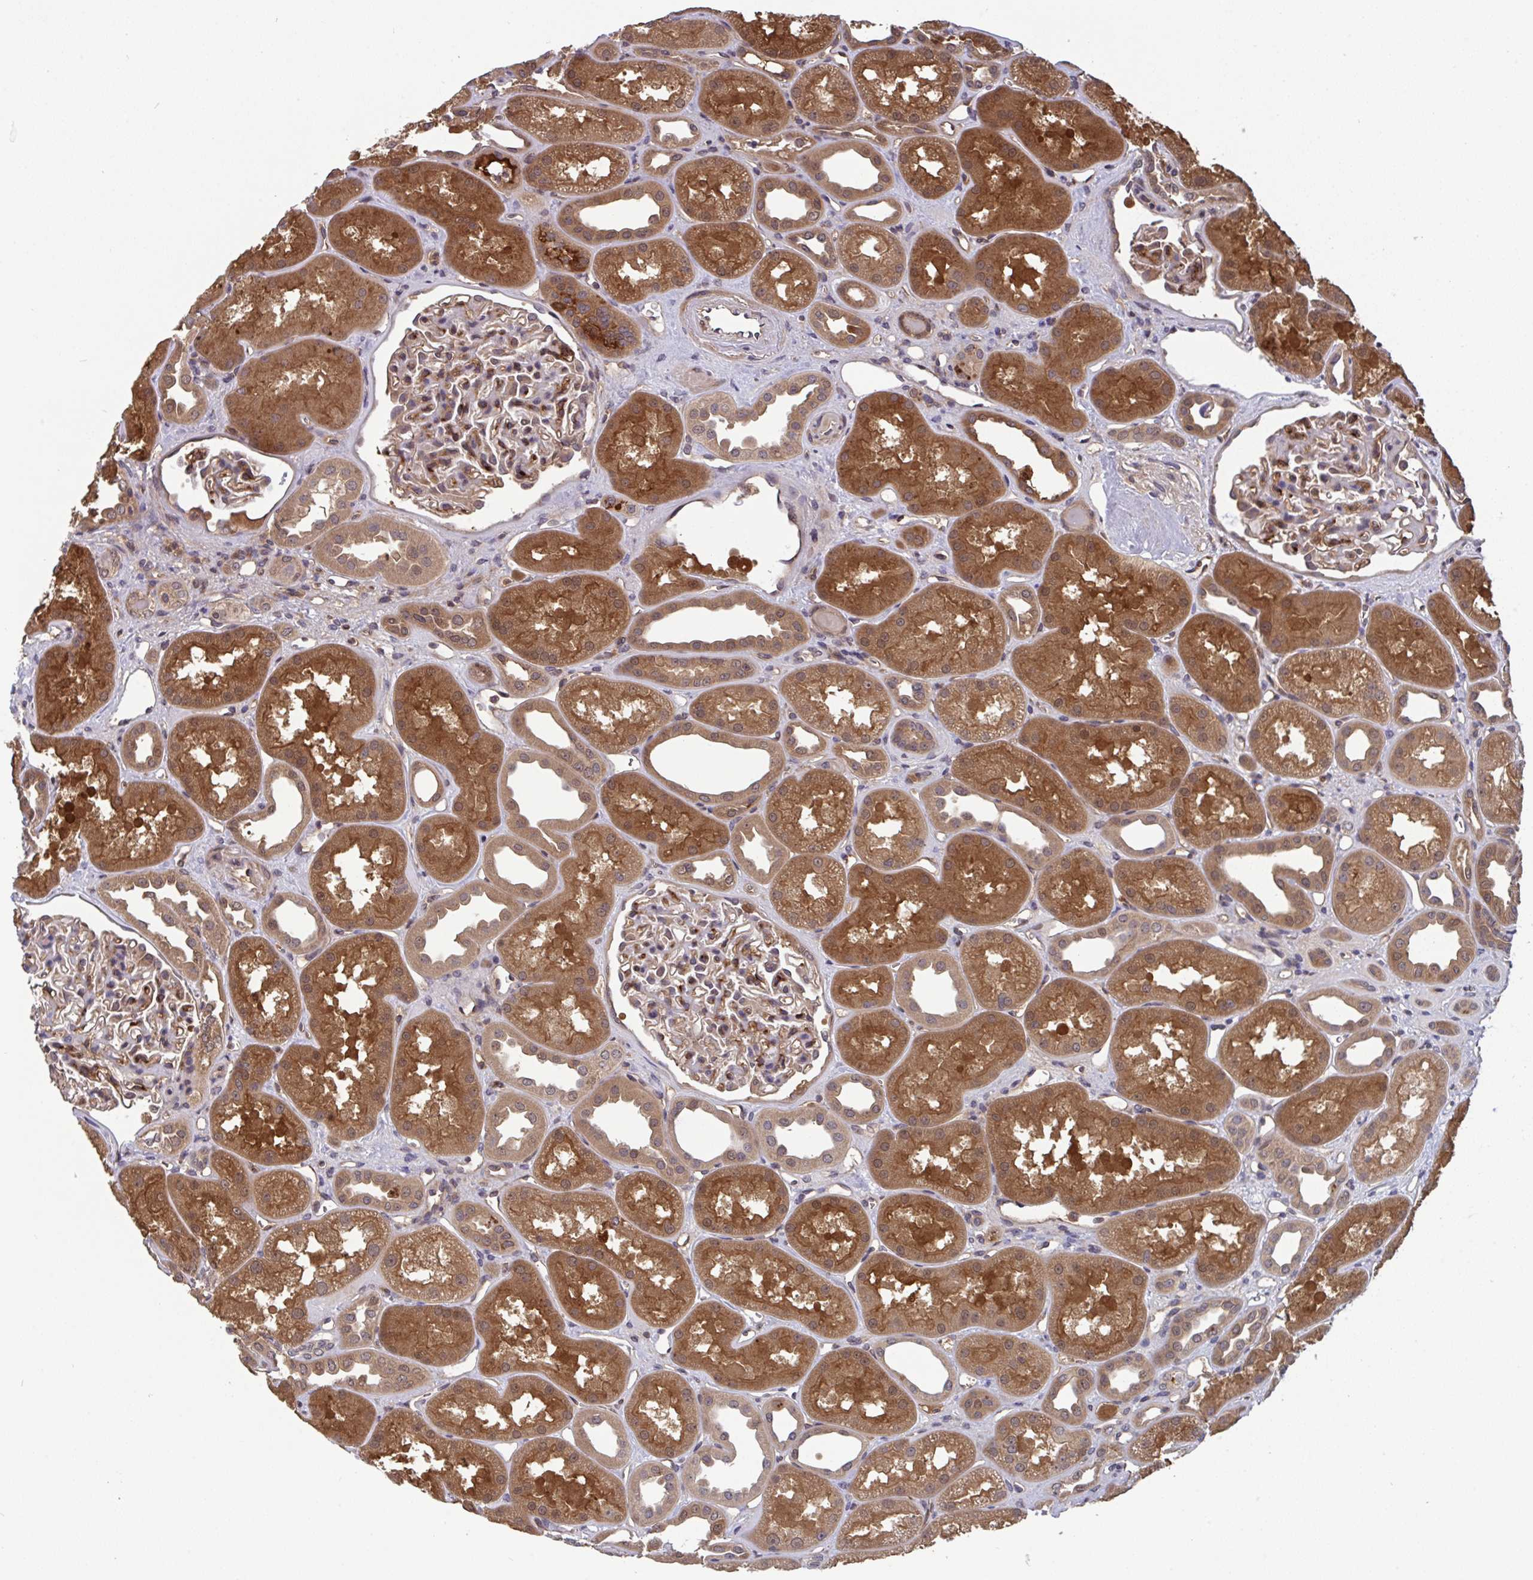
{"staining": {"intensity": "moderate", "quantity": "25%-75%", "location": "cytoplasmic/membranous"}, "tissue": "kidney", "cell_type": "Cells in glomeruli", "image_type": "normal", "snomed": [{"axis": "morphology", "description": "Normal tissue, NOS"}, {"axis": "topography", "description": "Kidney"}], "caption": "IHC (DAB (3,3'-diaminobenzidine)) staining of normal human kidney displays moderate cytoplasmic/membranous protein positivity in about 25%-75% of cells in glomeruli. Using DAB (brown) and hematoxylin (blue) stains, captured at high magnification using brightfield microscopy.", "gene": "TIGAR", "patient": {"sex": "male", "age": 61}}